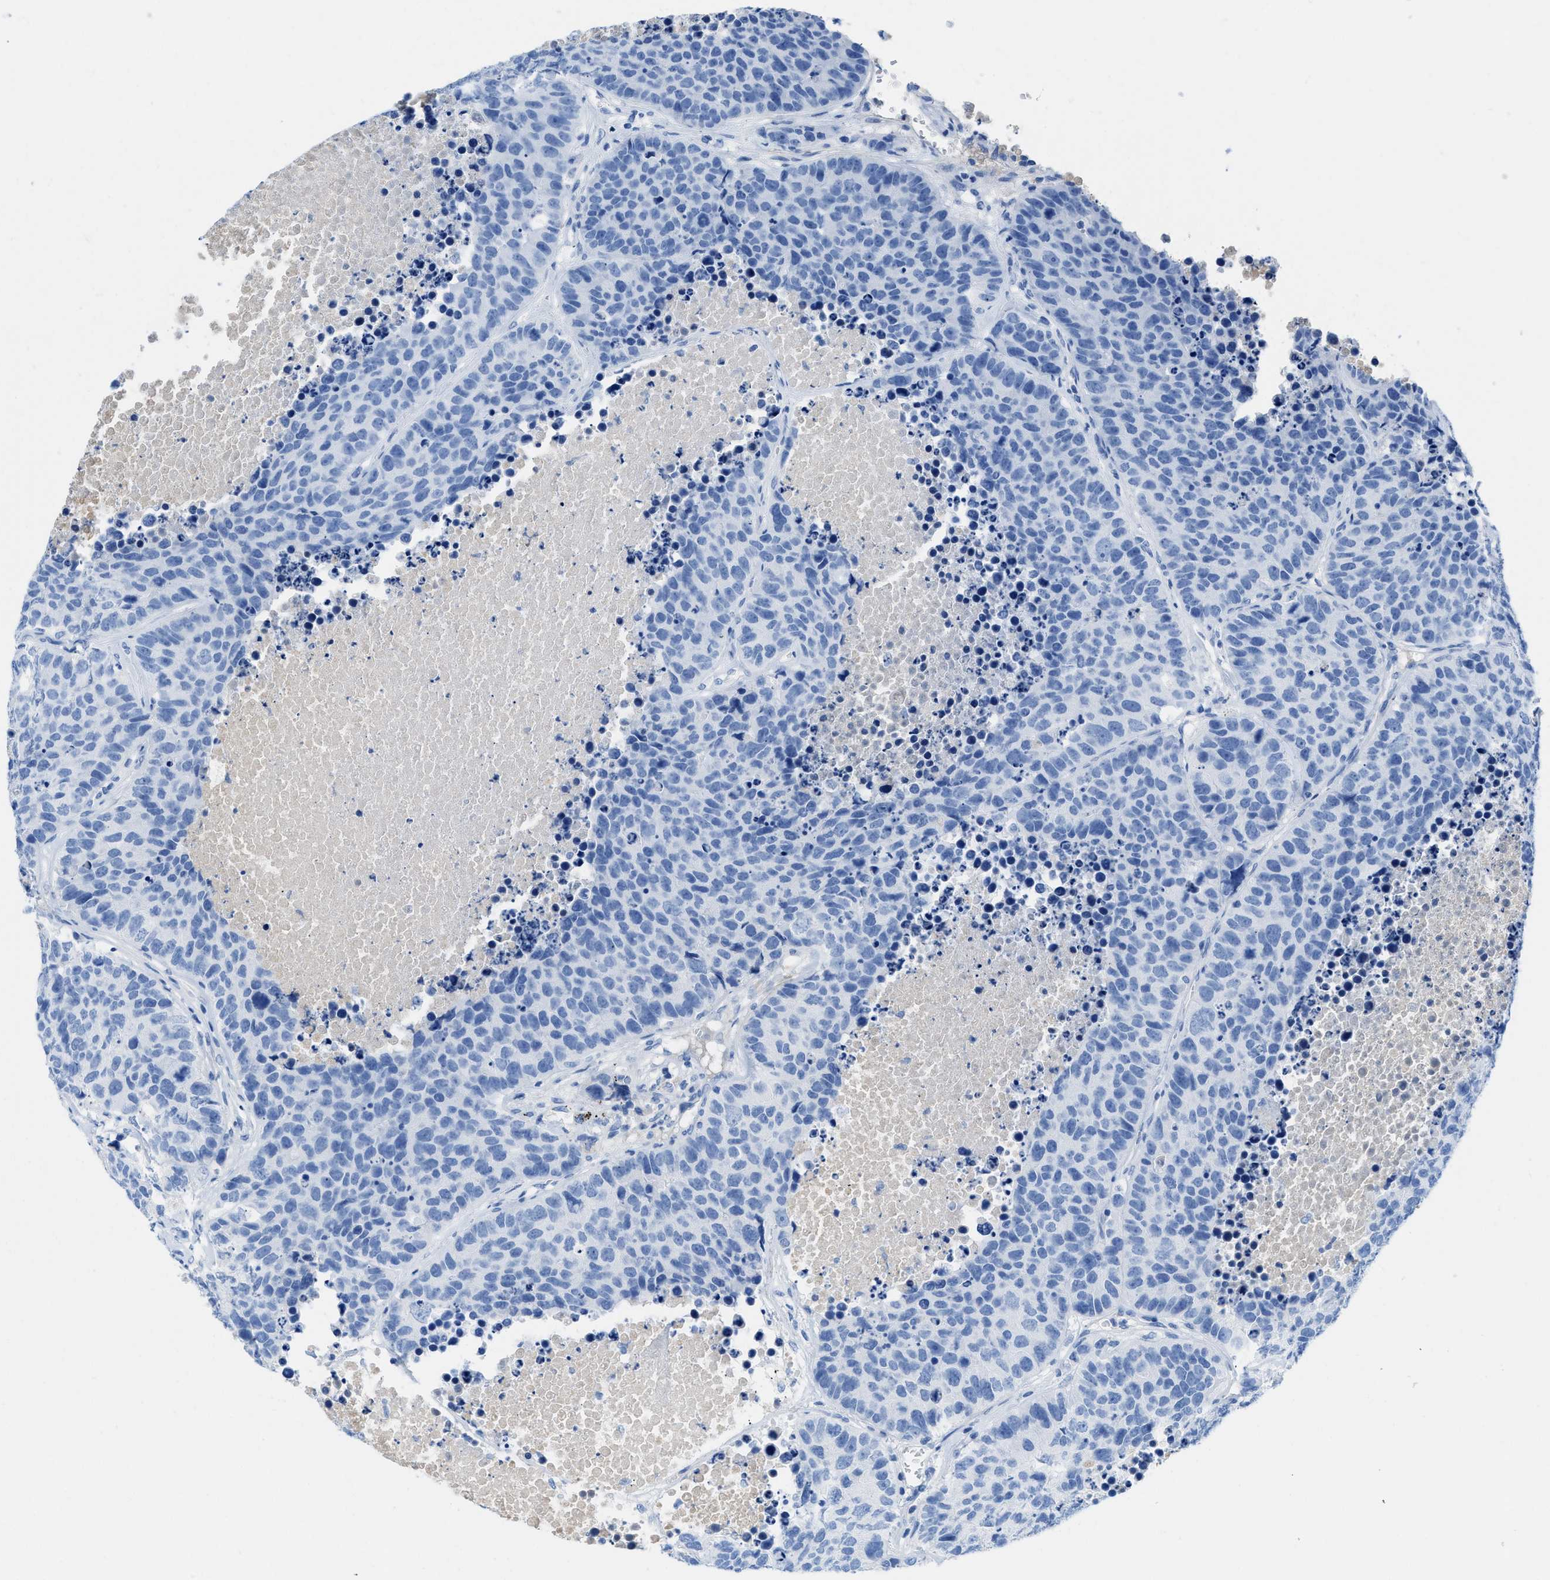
{"staining": {"intensity": "negative", "quantity": "none", "location": "none"}, "tissue": "carcinoid", "cell_type": "Tumor cells", "image_type": "cancer", "snomed": [{"axis": "morphology", "description": "Carcinoid, malignant, NOS"}, {"axis": "topography", "description": "Lung"}], "caption": "Immunohistochemistry (IHC) photomicrograph of neoplastic tissue: human carcinoid stained with DAB (3,3'-diaminobenzidine) shows no significant protein staining in tumor cells.", "gene": "COL3A1", "patient": {"sex": "male", "age": 60}}